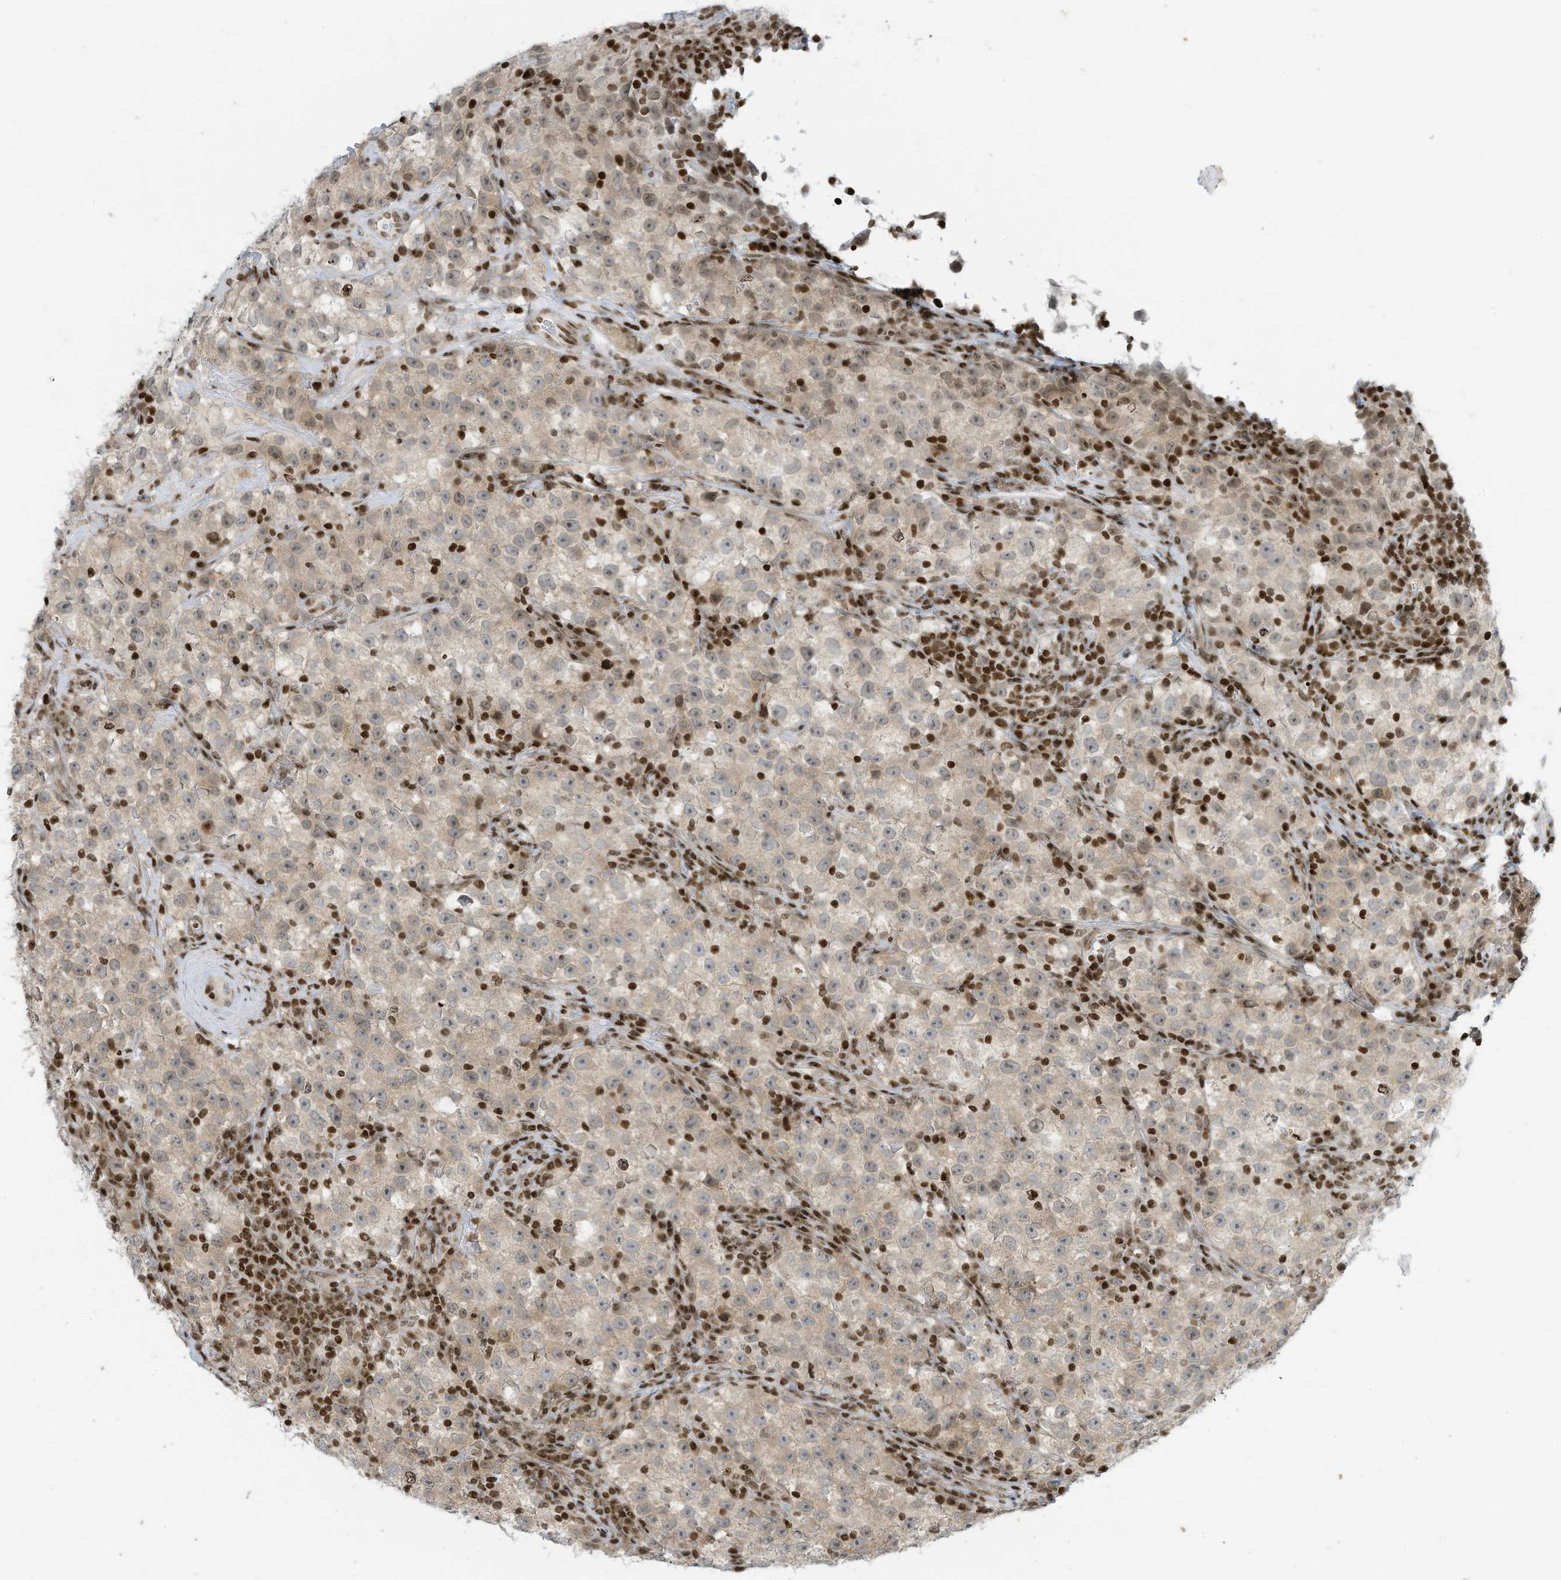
{"staining": {"intensity": "weak", "quantity": ">75%", "location": "cytoplasmic/membranous"}, "tissue": "testis cancer", "cell_type": "Tumor cells", "image_type": "cancer", "snomed": [{"axis": "morphology", "description": "Seminoma, NOS"}, {"axis": "topography", "description": "Testis"}], "caption": "Seminoma (testis) tissue displays weak cytoplasmic/membranous staining in approximately >75% of tumor cells, visualized by immunohistochemistry. (DAB (3,3'-diaminobenzidine) IHC with brightfield microscopy, high magnification).", "gene": "ADI1", "patient": {"sex": "male", "age": 22}}